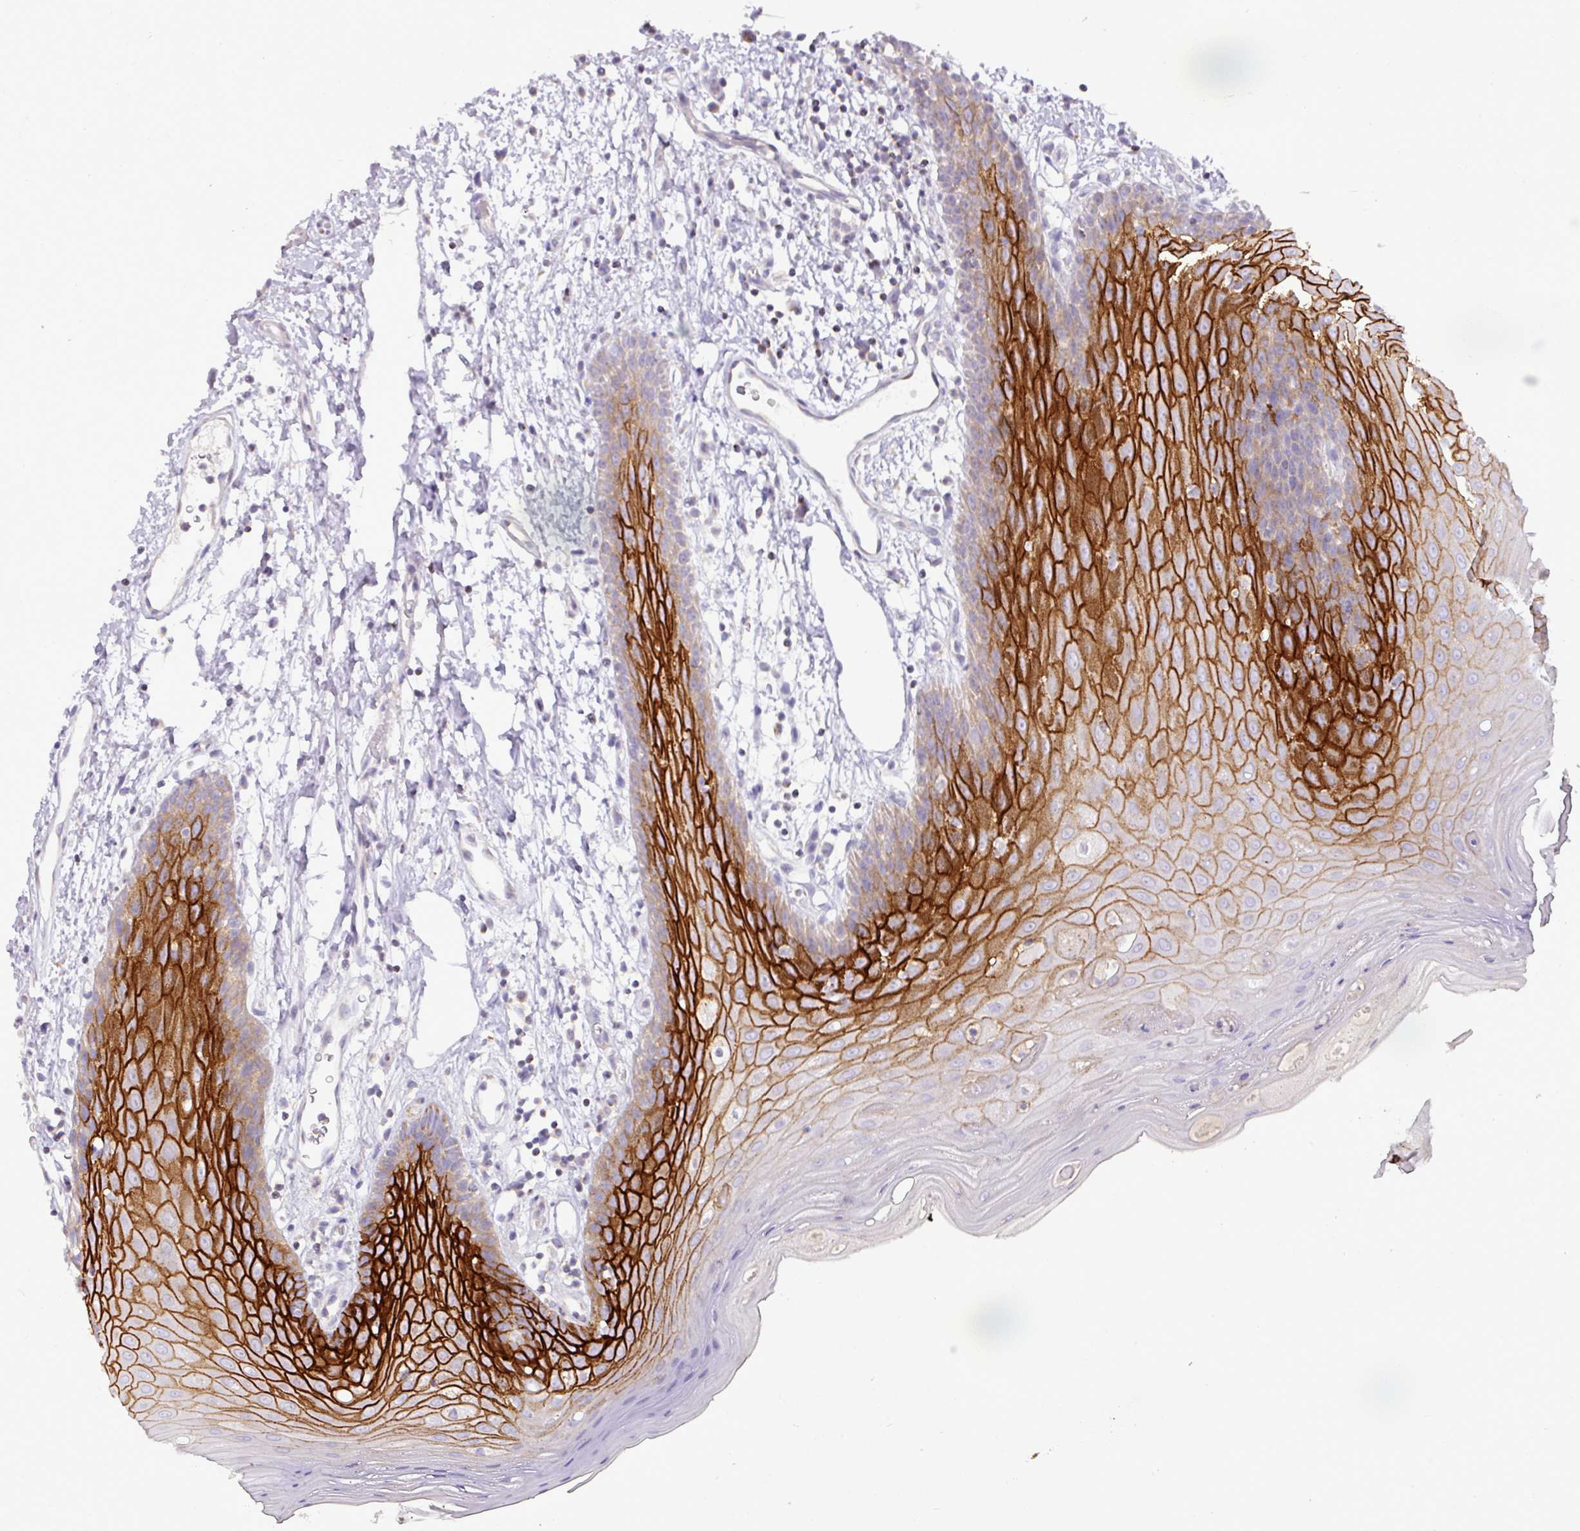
{"staining": {"intensity": "strong", "quantity": "25%-75%", "location": "cytoplasmic/membranous"}, "tissue": "oral mucosa", "cell_type": "Squamous epithelial cells", "image_type": "normal", "snomed": [{"axis": "morphology", "description": "Normal tissue, NOS"}, {"axis": "topography", "description": "Oral tissue"}, {"axis": "topography", "description": "Tounge, NOS"}], "caption": "DAB (3,3'-diaminobenzidine) immunohistochemical staining of benign human oral mucosa exhibits strong cytoplasmic/membranous protein expression in approximately 25%-75% of squamous epithelial cells.", "gene": "TRAPPC1", "patient": {"sex": "female", "age": 59}}